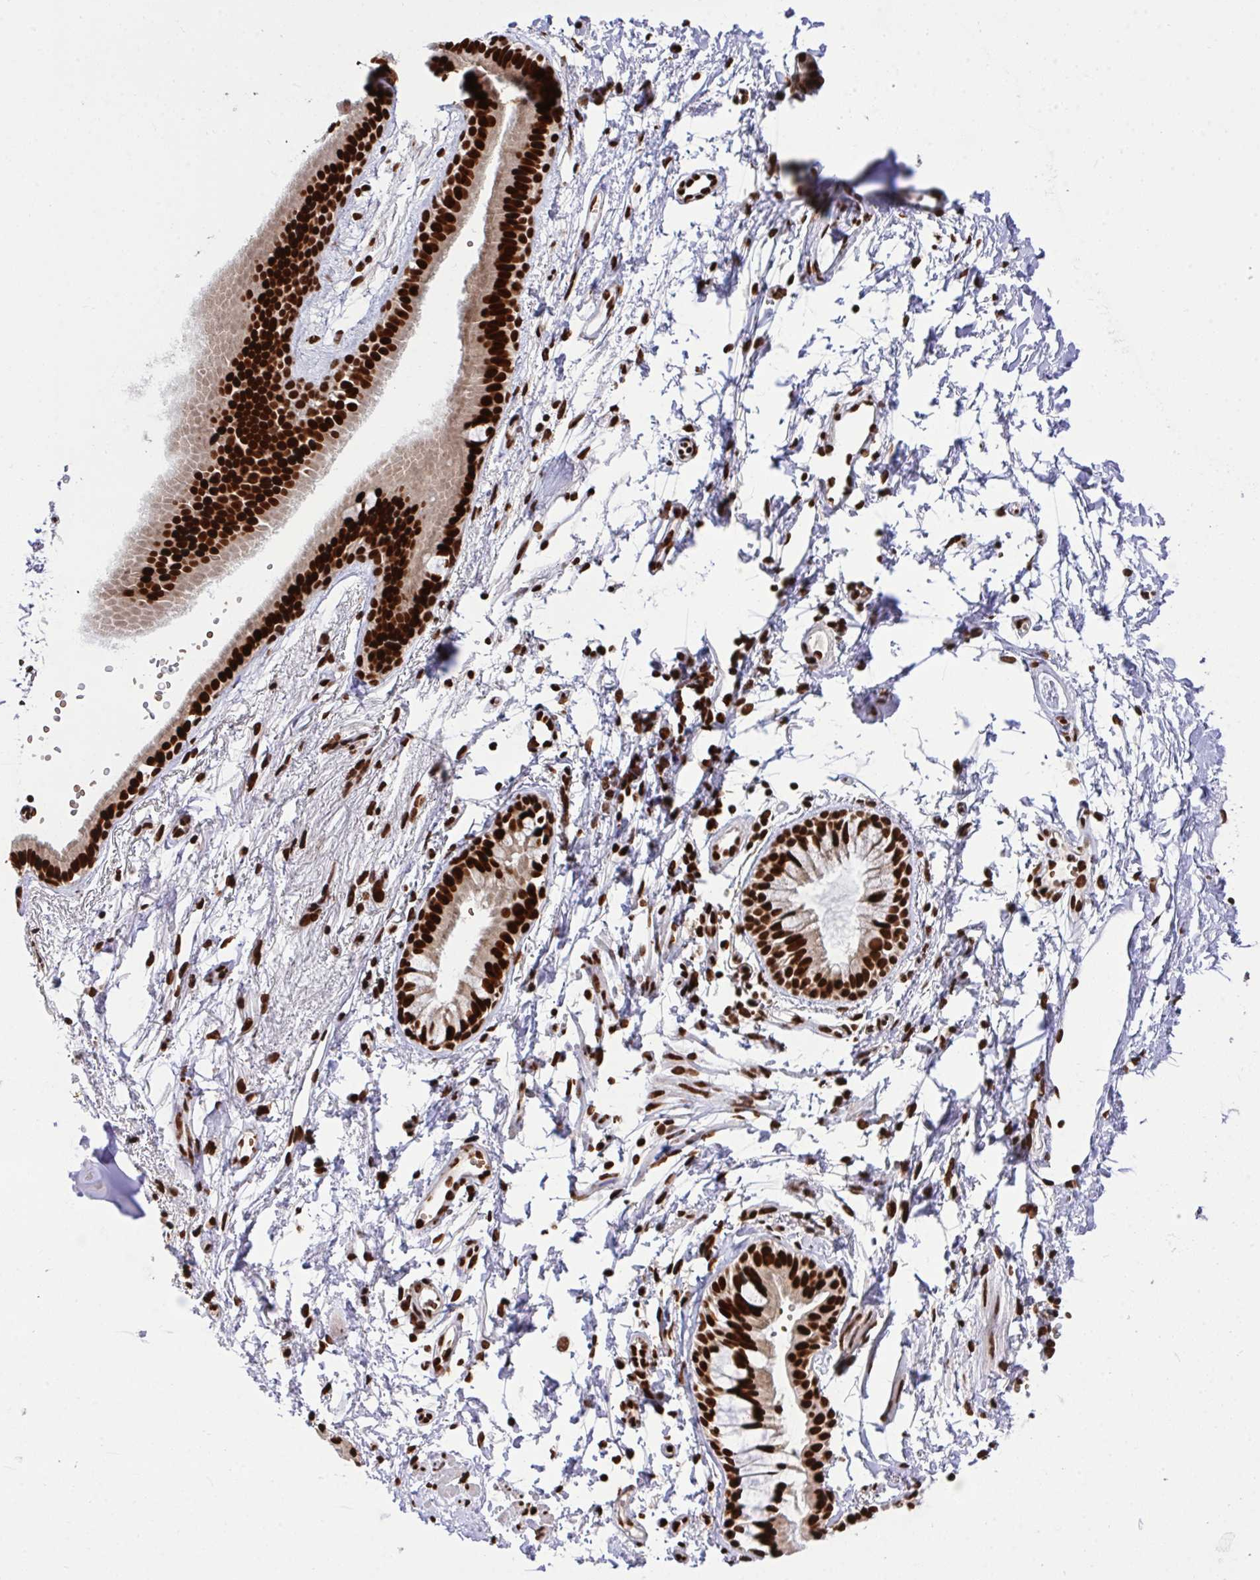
{"staining": {"intensity": "strong", "quantity": ">75%", "location": "nuclear"}, "tissue": "bronchus", "cell_type": "Respiratory epithelial cells", "image_type": "normal", "snomed": [{"axis": "morphology", "description": "Normal tissue, NOS"}, {"axis": "topography", "description": "Cartilage tissue"}, {"axis": "topography", "description": "Bronchus"}, {"axis": "topography", "description": "Peripheral nerve tissue"}], "caption": "Strong nuclear staining for a protein is appreciated in approximately >75% of respiratory epithelial cells of unremarkable bronchus using immunohistochemistry.", "gene": "ENSG00000268083", "patient": {"sex": "female", "age": 59}}